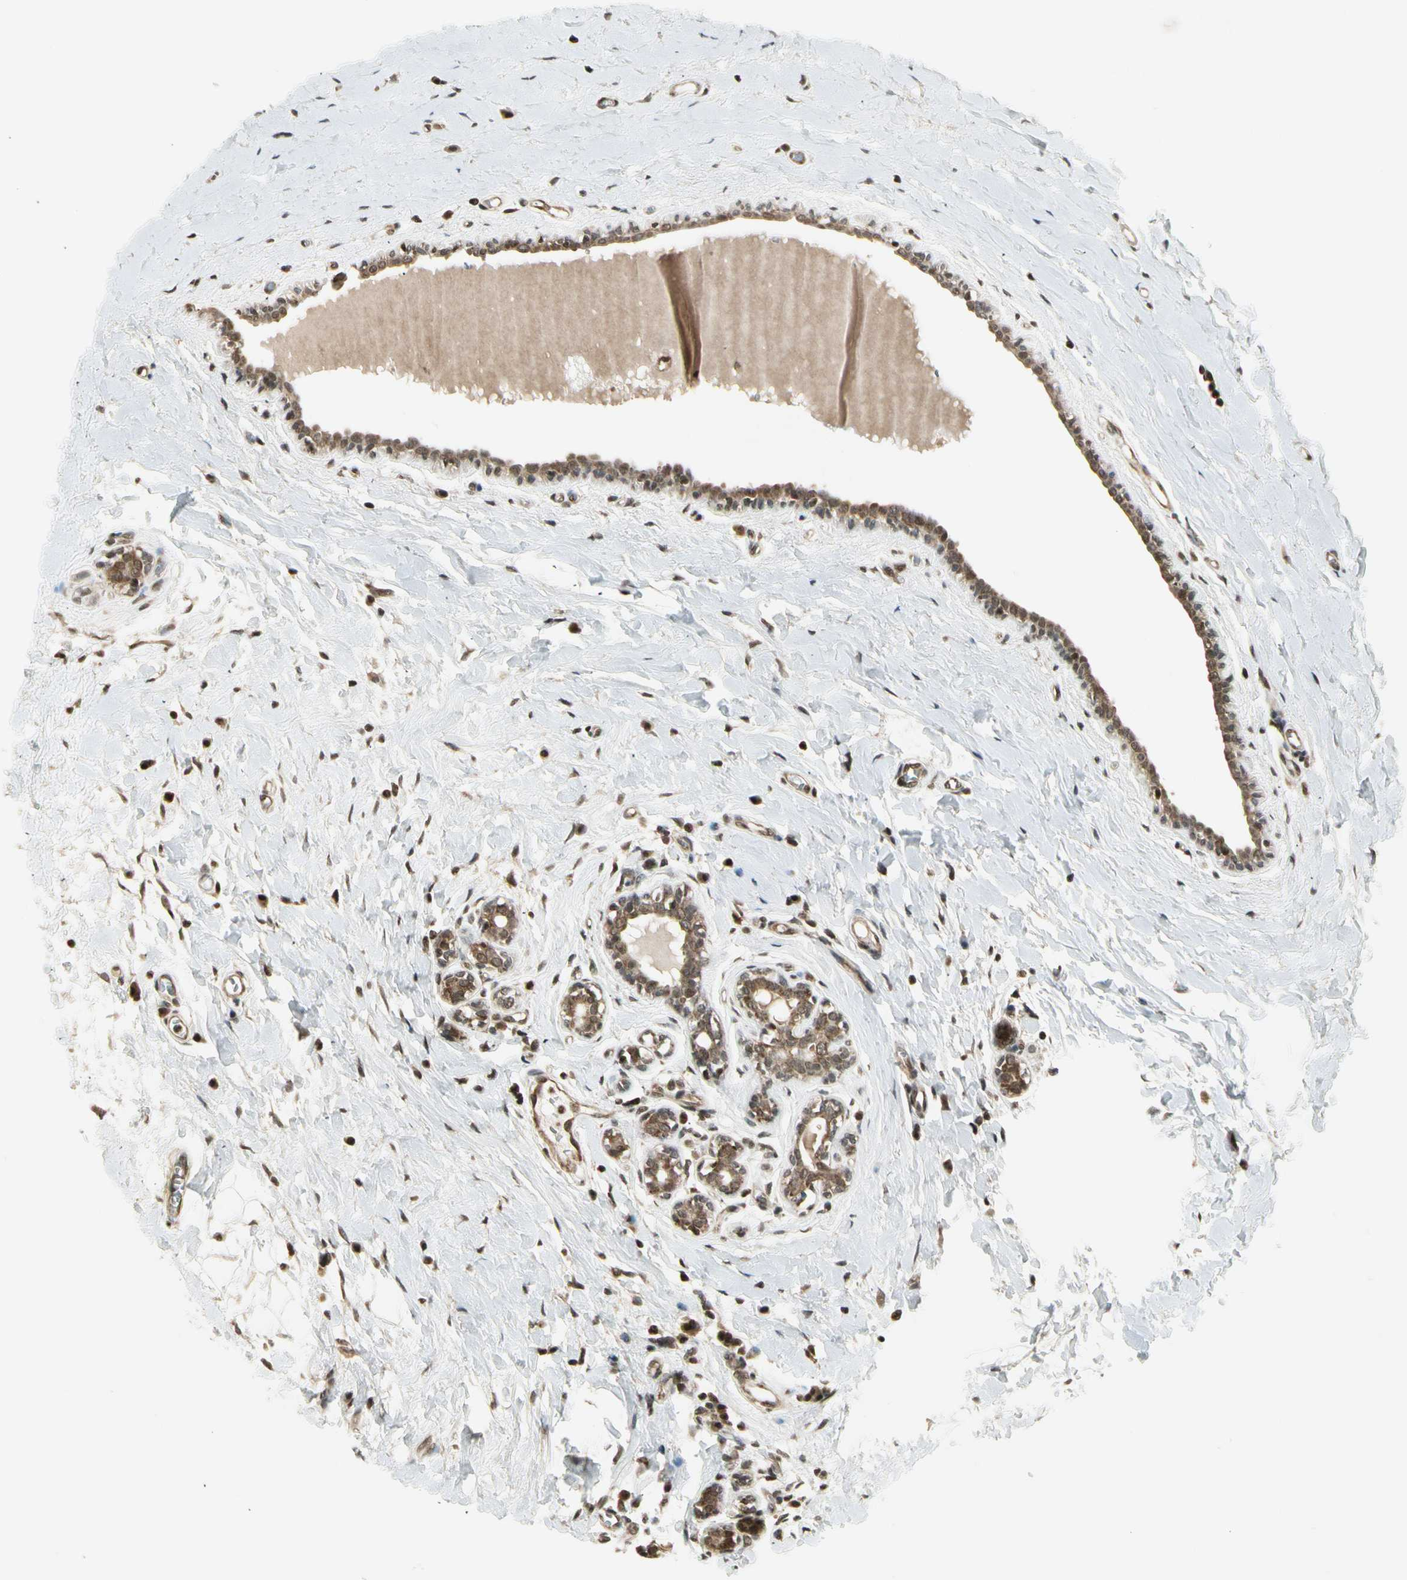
{"staining": {"intensity": "moderate", "quantity": "25%-75%", "location": "cytoplasmic/membranous,nuclear"}, "tissue": "breast cancer", "cell_type": "Tumor cells", "image_type": "cancer", "snomed": [{"axis": "morphology", "description": "Normal tissue, NOS"}, {"axis": "morphology", "description": "Duct carcinoma"}, {"axis": "topography", "description": "Breast"}], "caption": "Immunohistochemical staining of human breast cancer (infiltrating ductal carcinoma) exhibits medium levels of moderate cytoplasmic/membranous and nuclear protein expression in approximately 25%-75% of tumor cells.", "gene": "SMN2", "patient": {"sex": "female", "age": 40}}